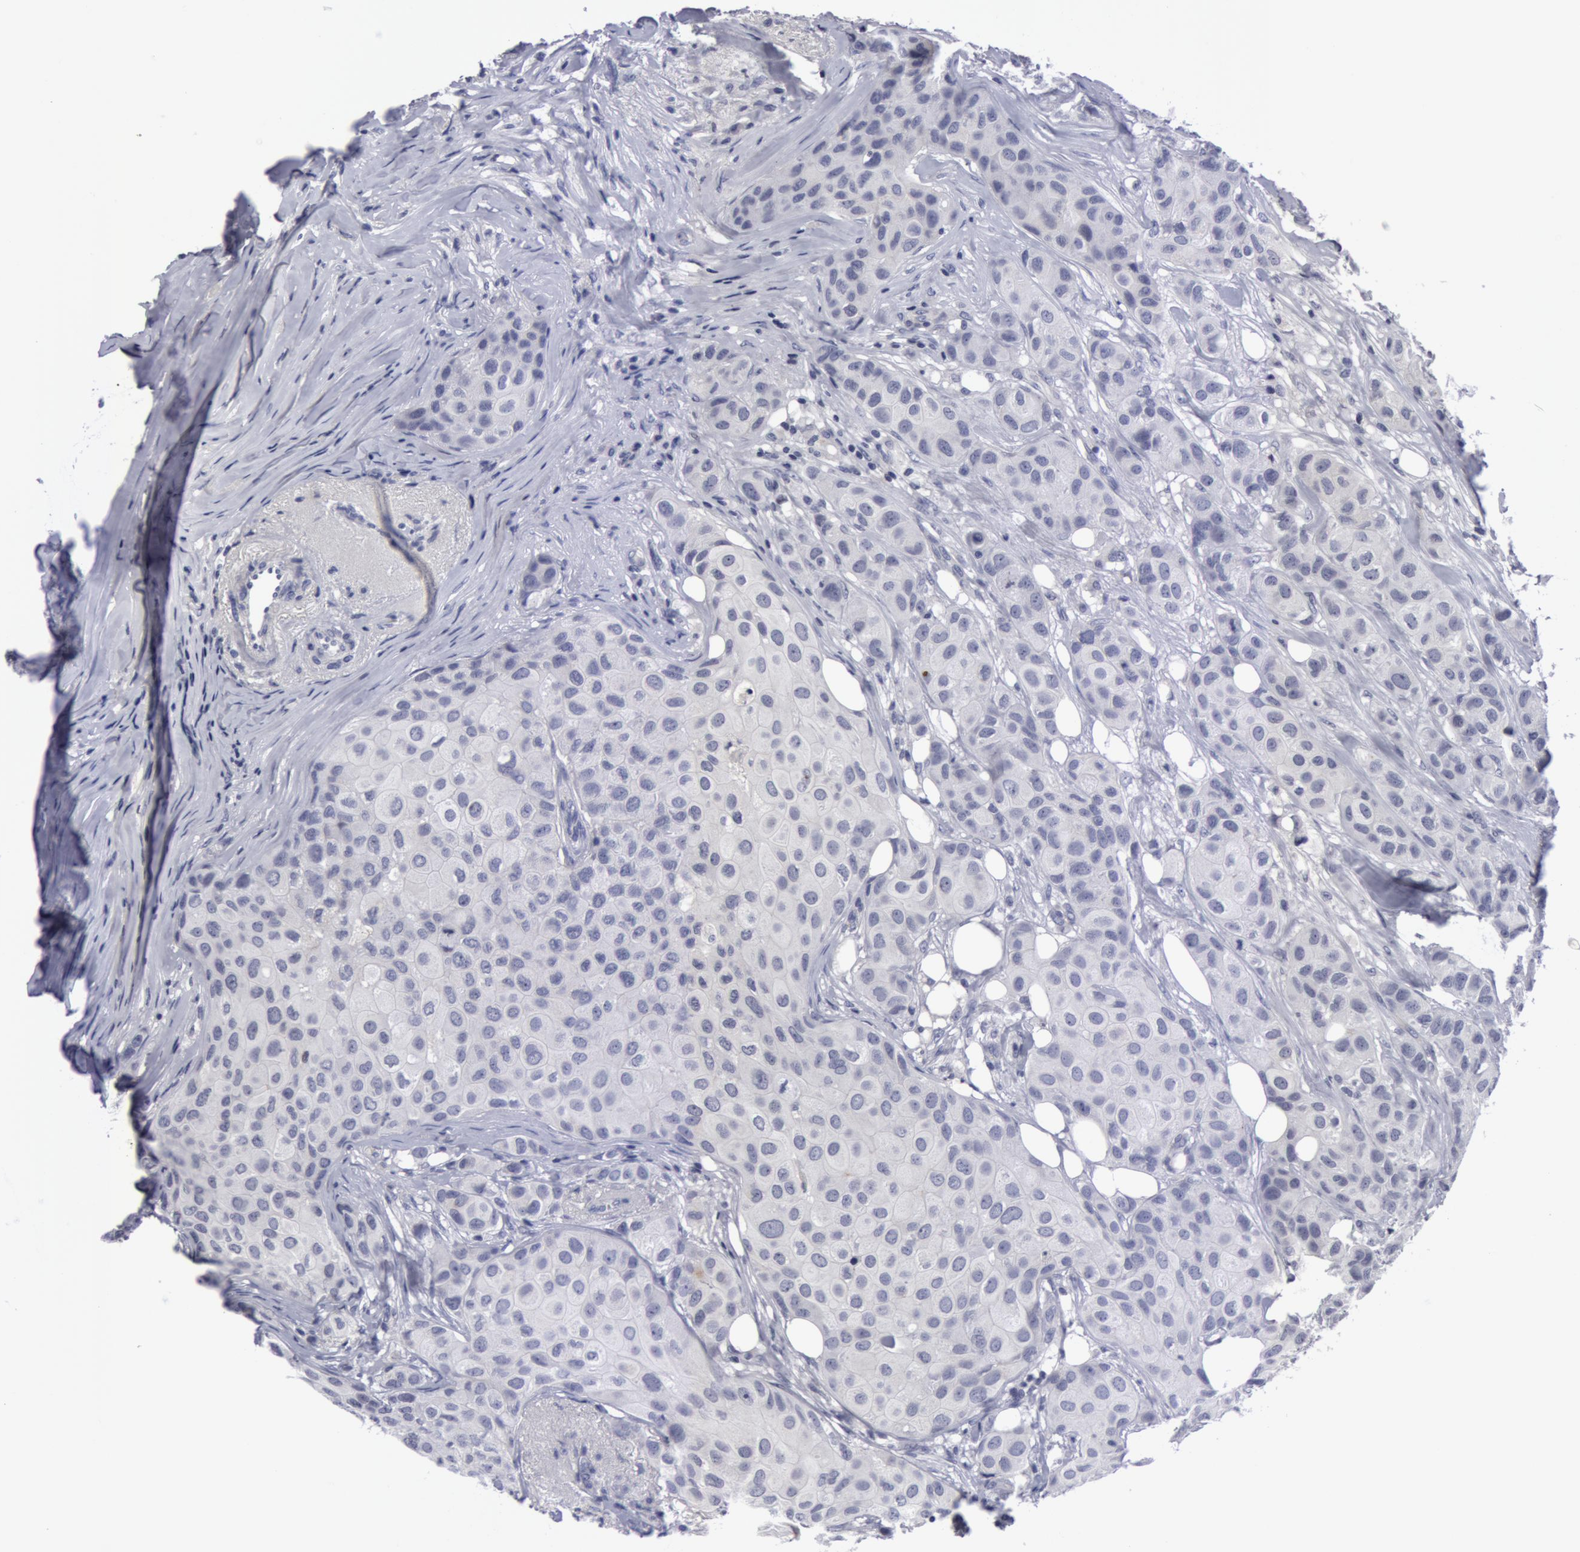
{"staining": {"intensity": "negative", "quantity": "none", "location": "none"}, "tissue": "breast cancer", "cell_type": "Tumor cells", "image_type": "cancer", "snomed": [{"axis": "morphology", "description": "Duct carcinoma"}, {"axis": "topography", "description": "Breast"}], "caption": "Immunohistochemistry (IHC) of human breast cancer (infiltrating ductal carcinoma) displays no positivity in tumor cells.", "gene": "NLGN4X", "patient": {"sex": "female", "age": 68}}